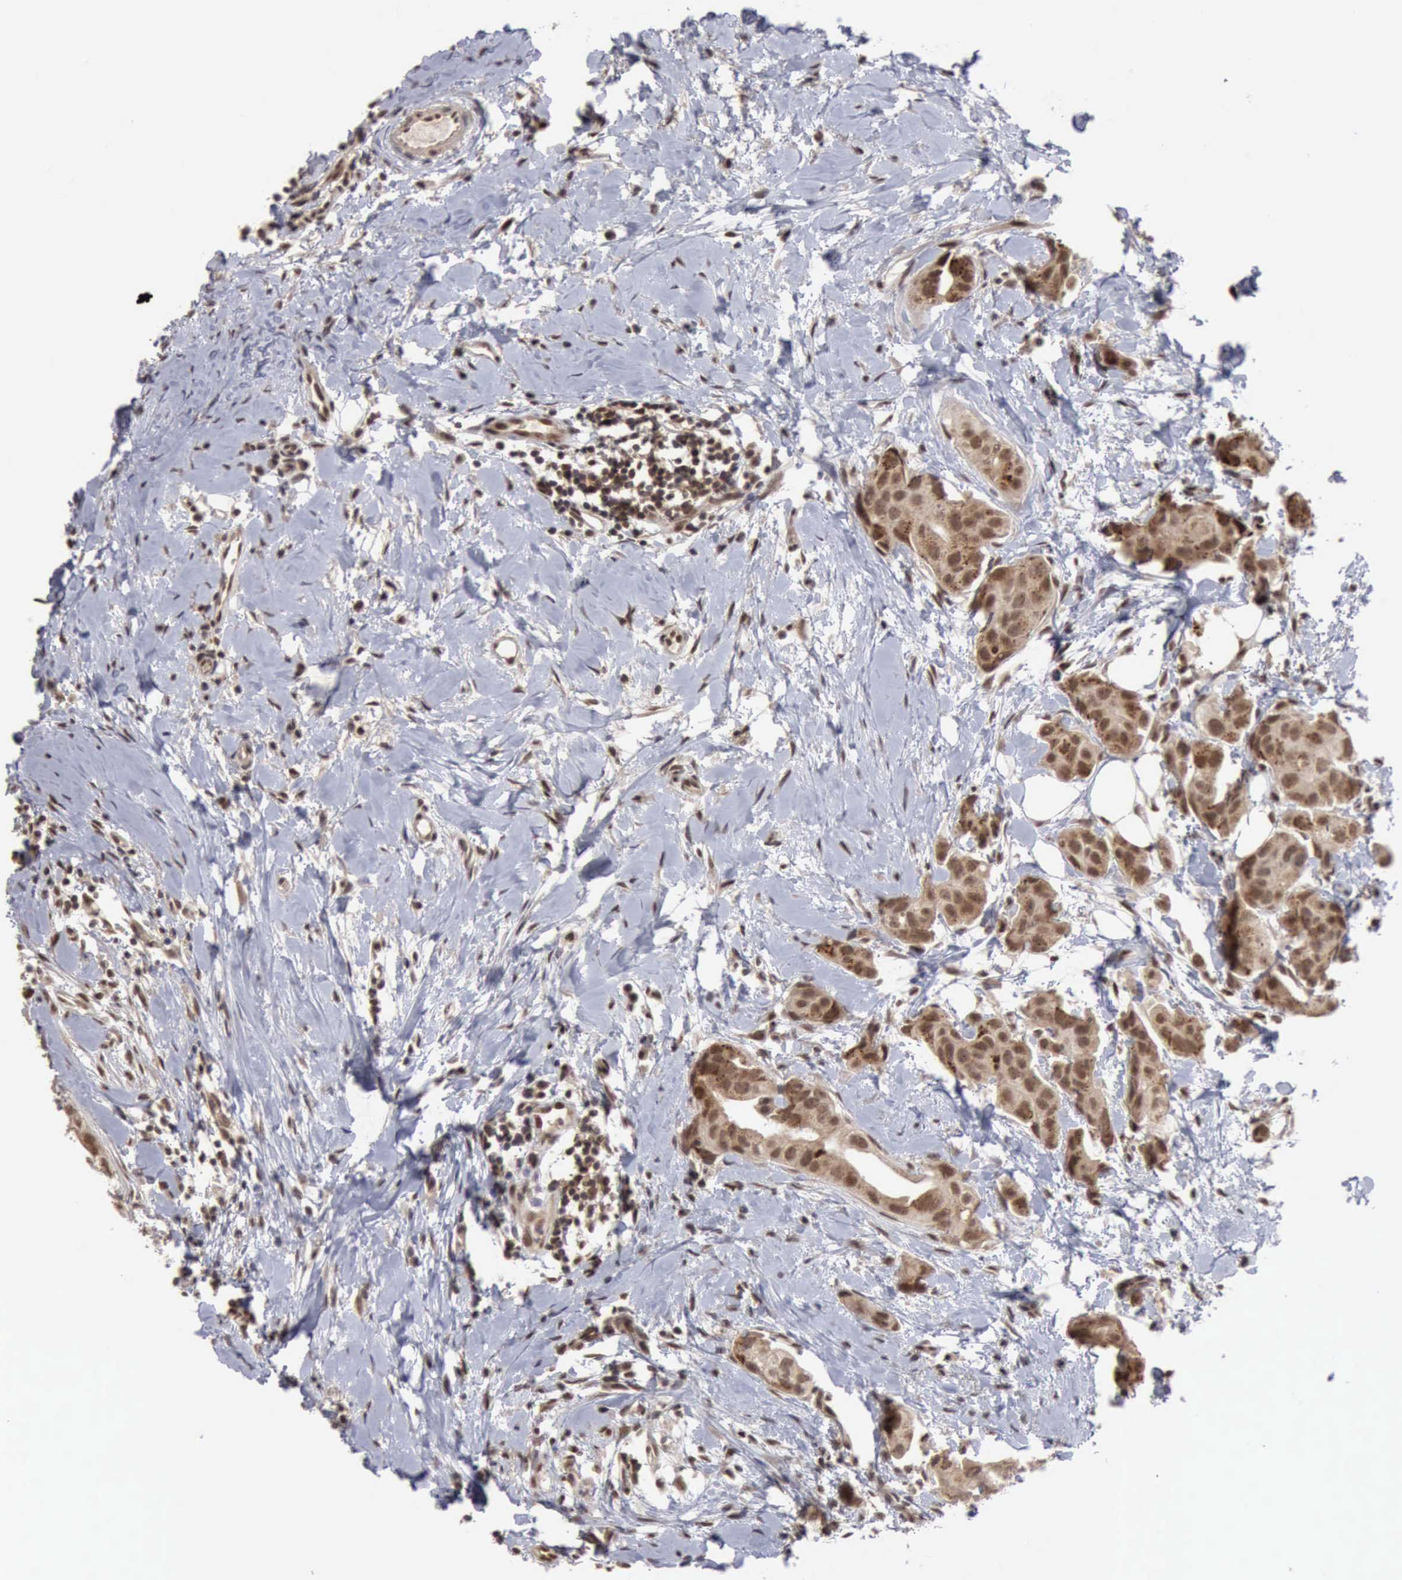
{"staining": {"intensity": "moderate", "quantity": ">75%", "location": "cytoplasmic/membranous,nuclear"}, "tissue": "breast cancer", "cell_type": "Tumor cells", "image_type": "cancer", "snomed": [{"axis": "morphology", "description": "Duct carcinoma"}, {"axis": "topography", "description": "Breast"}], "caption": "Intraductal carcinoma (breast) stained with a brown dye demonstrates moderate cytoplasmic/membranous and nuclear positive expression in approximately >75% of tumor cells.", "gene": "CDKN2A", "patient": {"sex": "female", "age": 40}}